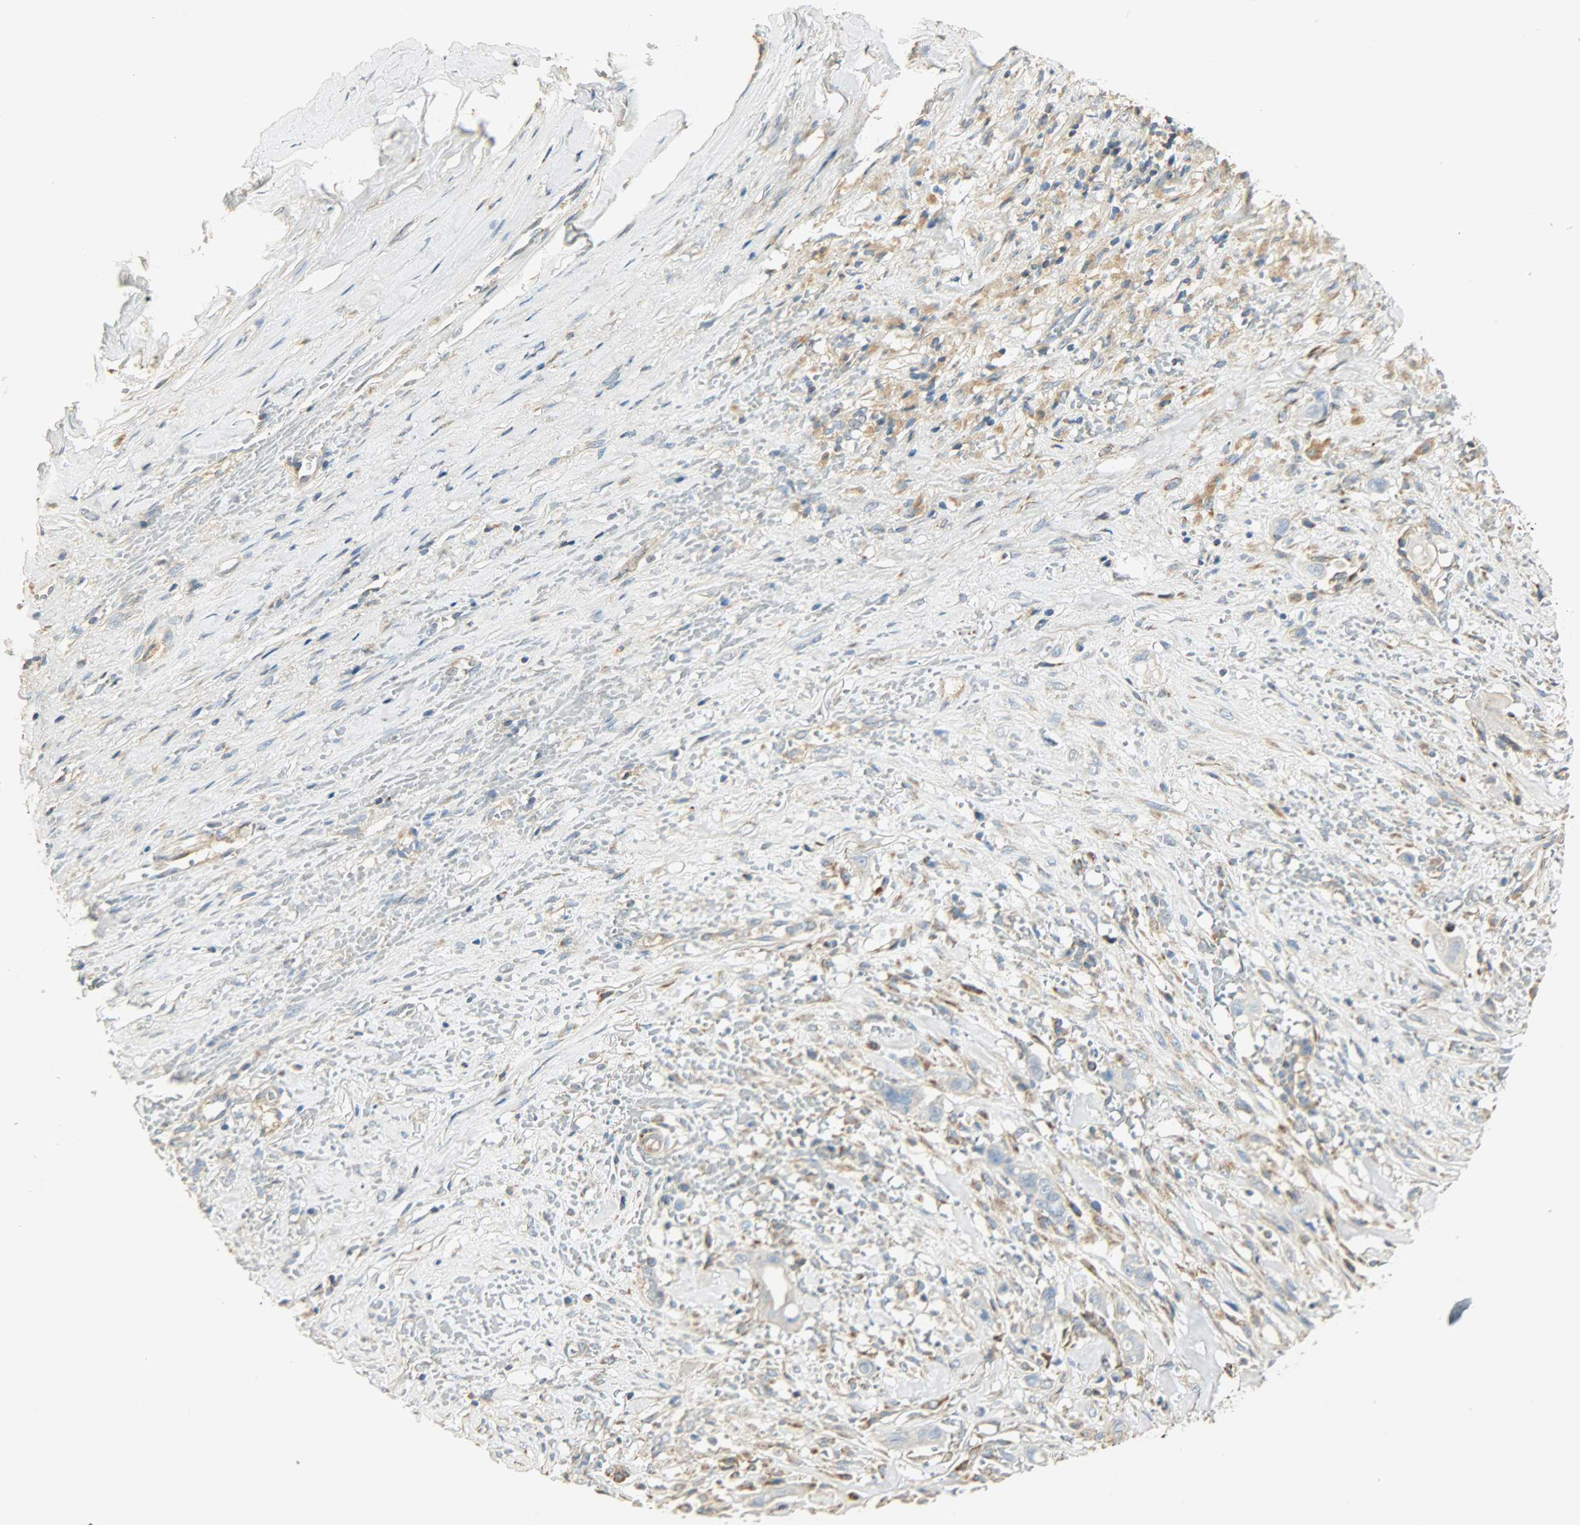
{"staining": {"intensity": "moderate", "quantity": ">75%", "location": "cytoplasmic/membranous"}, "tissue": "liver cancer", "cell_type": "Tumor cells", "image_type": "cancer", "snomed": [{"axis": "morphology", "description": "Cholangiocarcinoma"}, {"axis": "topography", "description": "Liver"}], "caption": "This image shows immunohistochemistry (IHC) staining of human liver cholangiocarcinoma, with medium moderate cytoplasmic/membranous positivity in approximately >75% of tumor cells.", "gene": "NNT", "patient": {"sex": "female", "age": 70}}